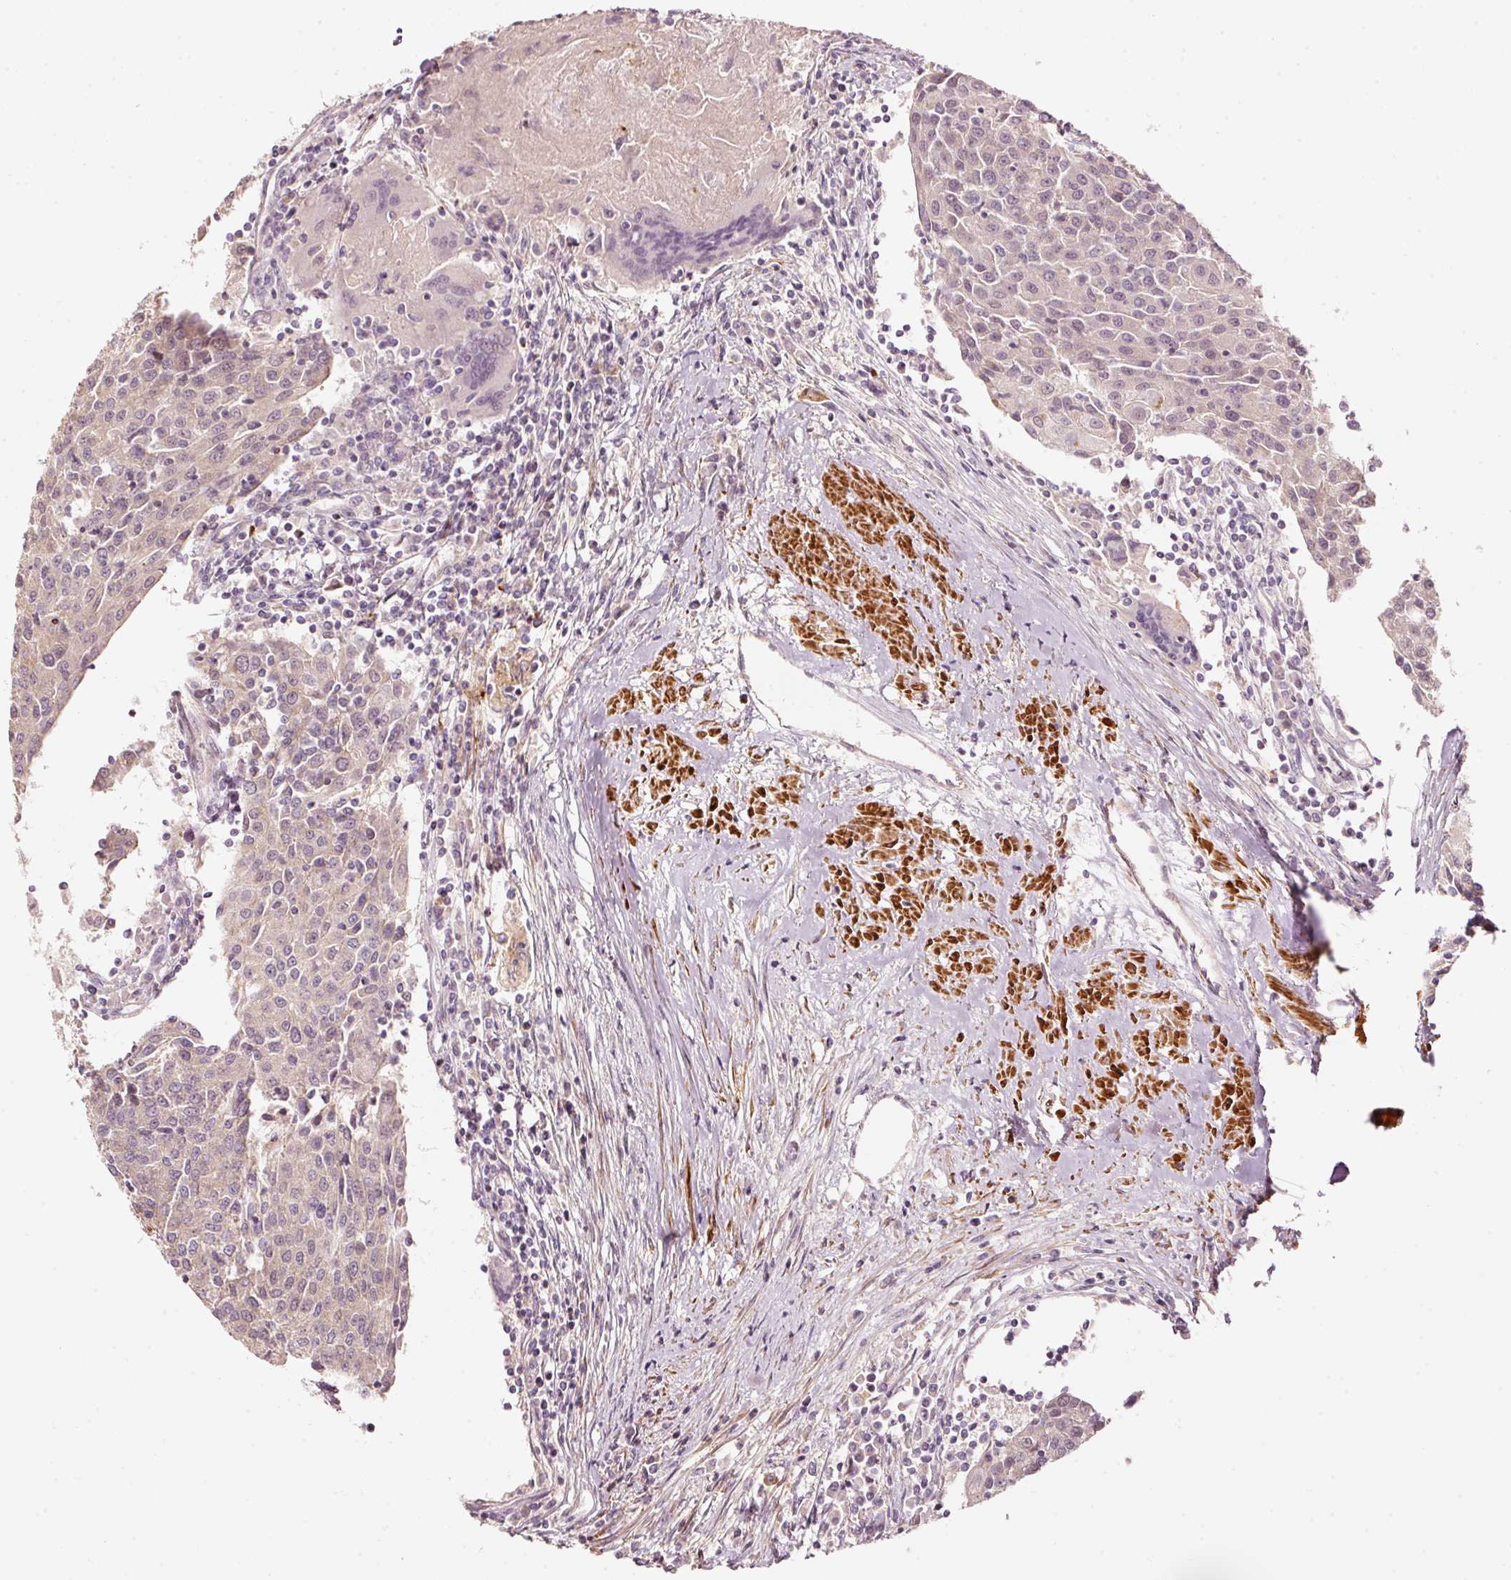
{"staining": {"intensity": "negative", "quantity": "none", "location": "none"}, "tissue": "urothelial cancer", "cell_type": "Tumor cells", "image_type": "cancer", "snomed": [{"axis": "morphology", "description": "Urothelial carcinoma, High grade"}, {"axis": "topography", "description": "Urinary bladder"}], "caption": "Immunohistochemistry of human high-grade urothelial carcinoma reveals no expression in tumor cells.", "gene": "ARHGAP22", "patient": {"sex": "female", "age": 85}}